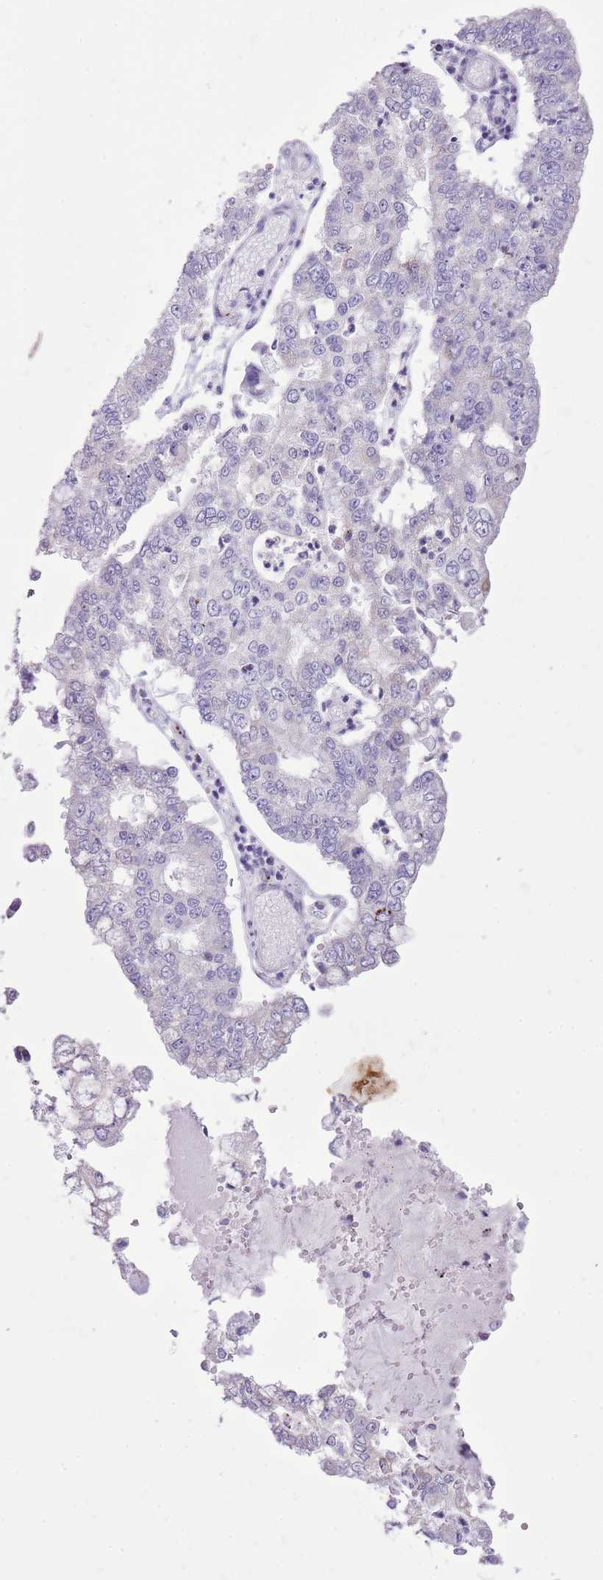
{"staining": {"intensity": "negative", "quantity": "none", "location": "none"}, "tissue": "stomach cancer", "cell_type": "Tumor cells", "image_type": "cancer", "snomed": [{"axis": "morphology", "description": "Adenocarcinoma, NOS"}, {"axis": "topography", "description": "Stomach"}], "caption": "Tumor cells are negative for brown protein staining in stomach adenocarcinoma.", "gene": "AAR2", "patient": {"sex": "male", "age": 76}}